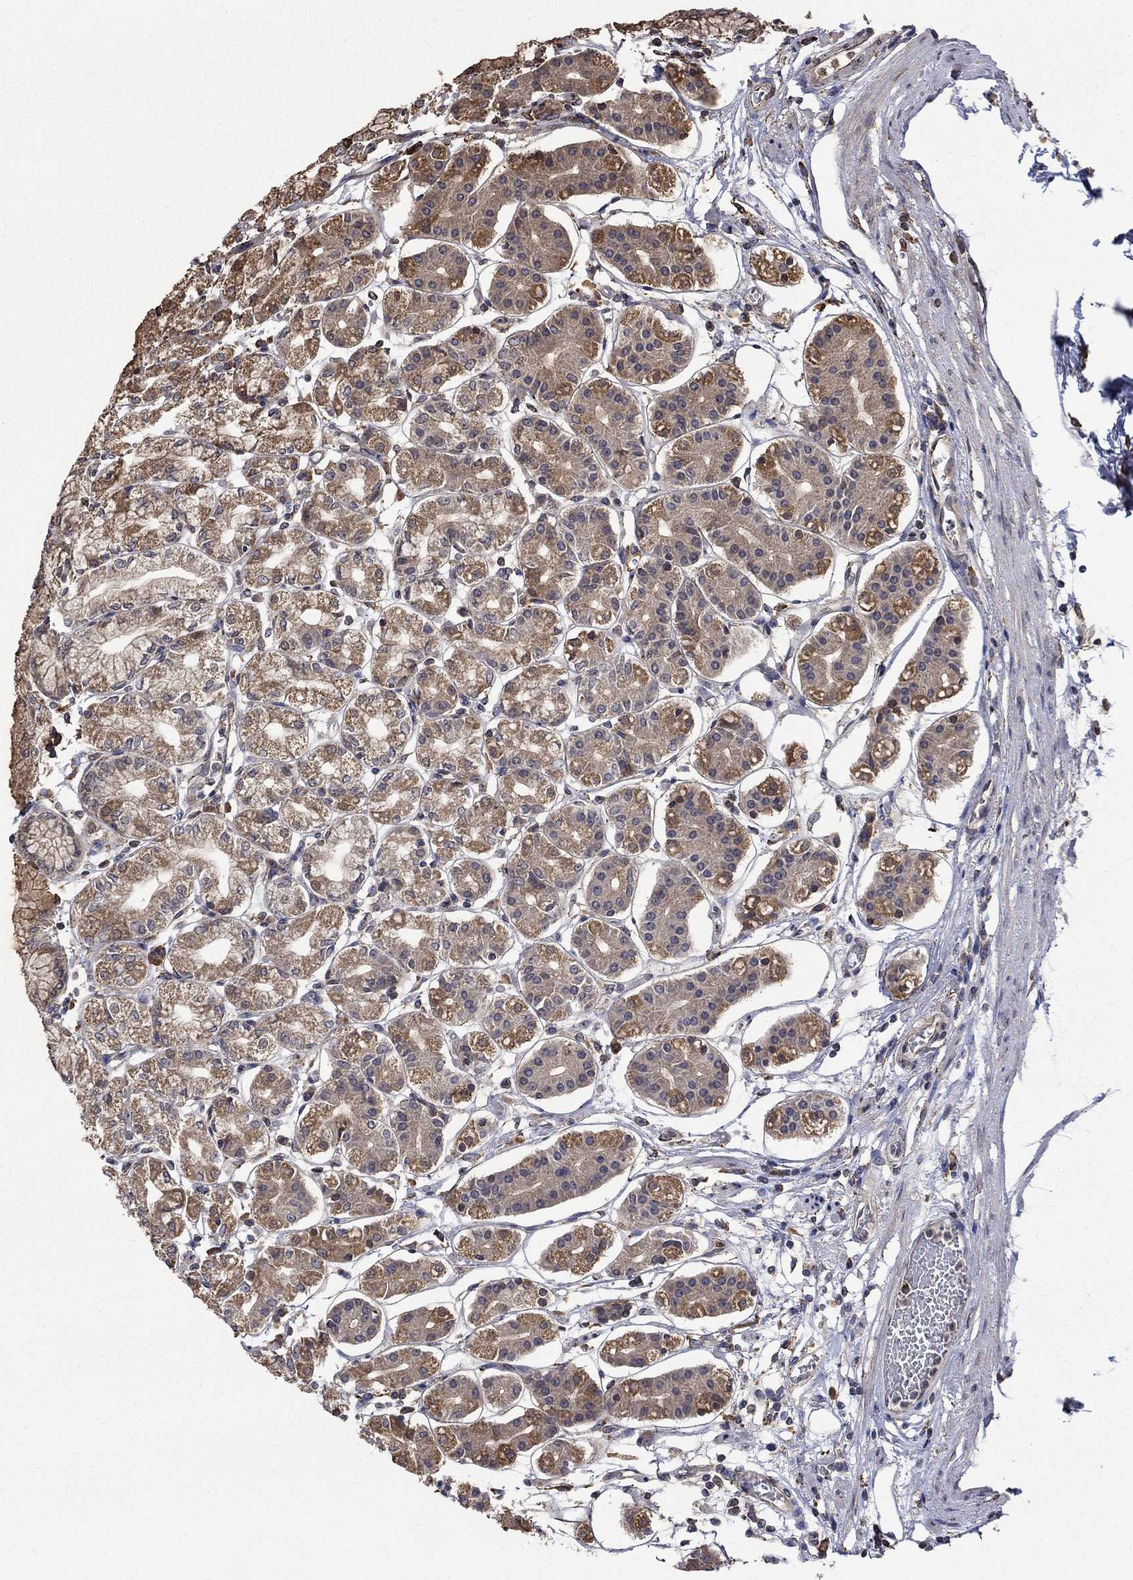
{"staining": {"intensity": "moderate", "quantity": "25%-75%", "location": "cytoplasmic/membranous"}, "tissue": "stomach", "cell_type": "Glandular cells", "image_type": "normal", "snomed": [{"axis": "morphology", "description": "Normal tissue, NOS"}, {"axis": "topography", "description": "Skeletal muscle"}, {"axis": "topography", "description": "Stomach"}], "caption": "Protein staining demonstrates moderate cytoplasmic/membranous positivity in approximately 25%-75% of glandular cells in normal stomach.", "gene": "ESRRA", "patient": {"sex": "female", "age": 57}}